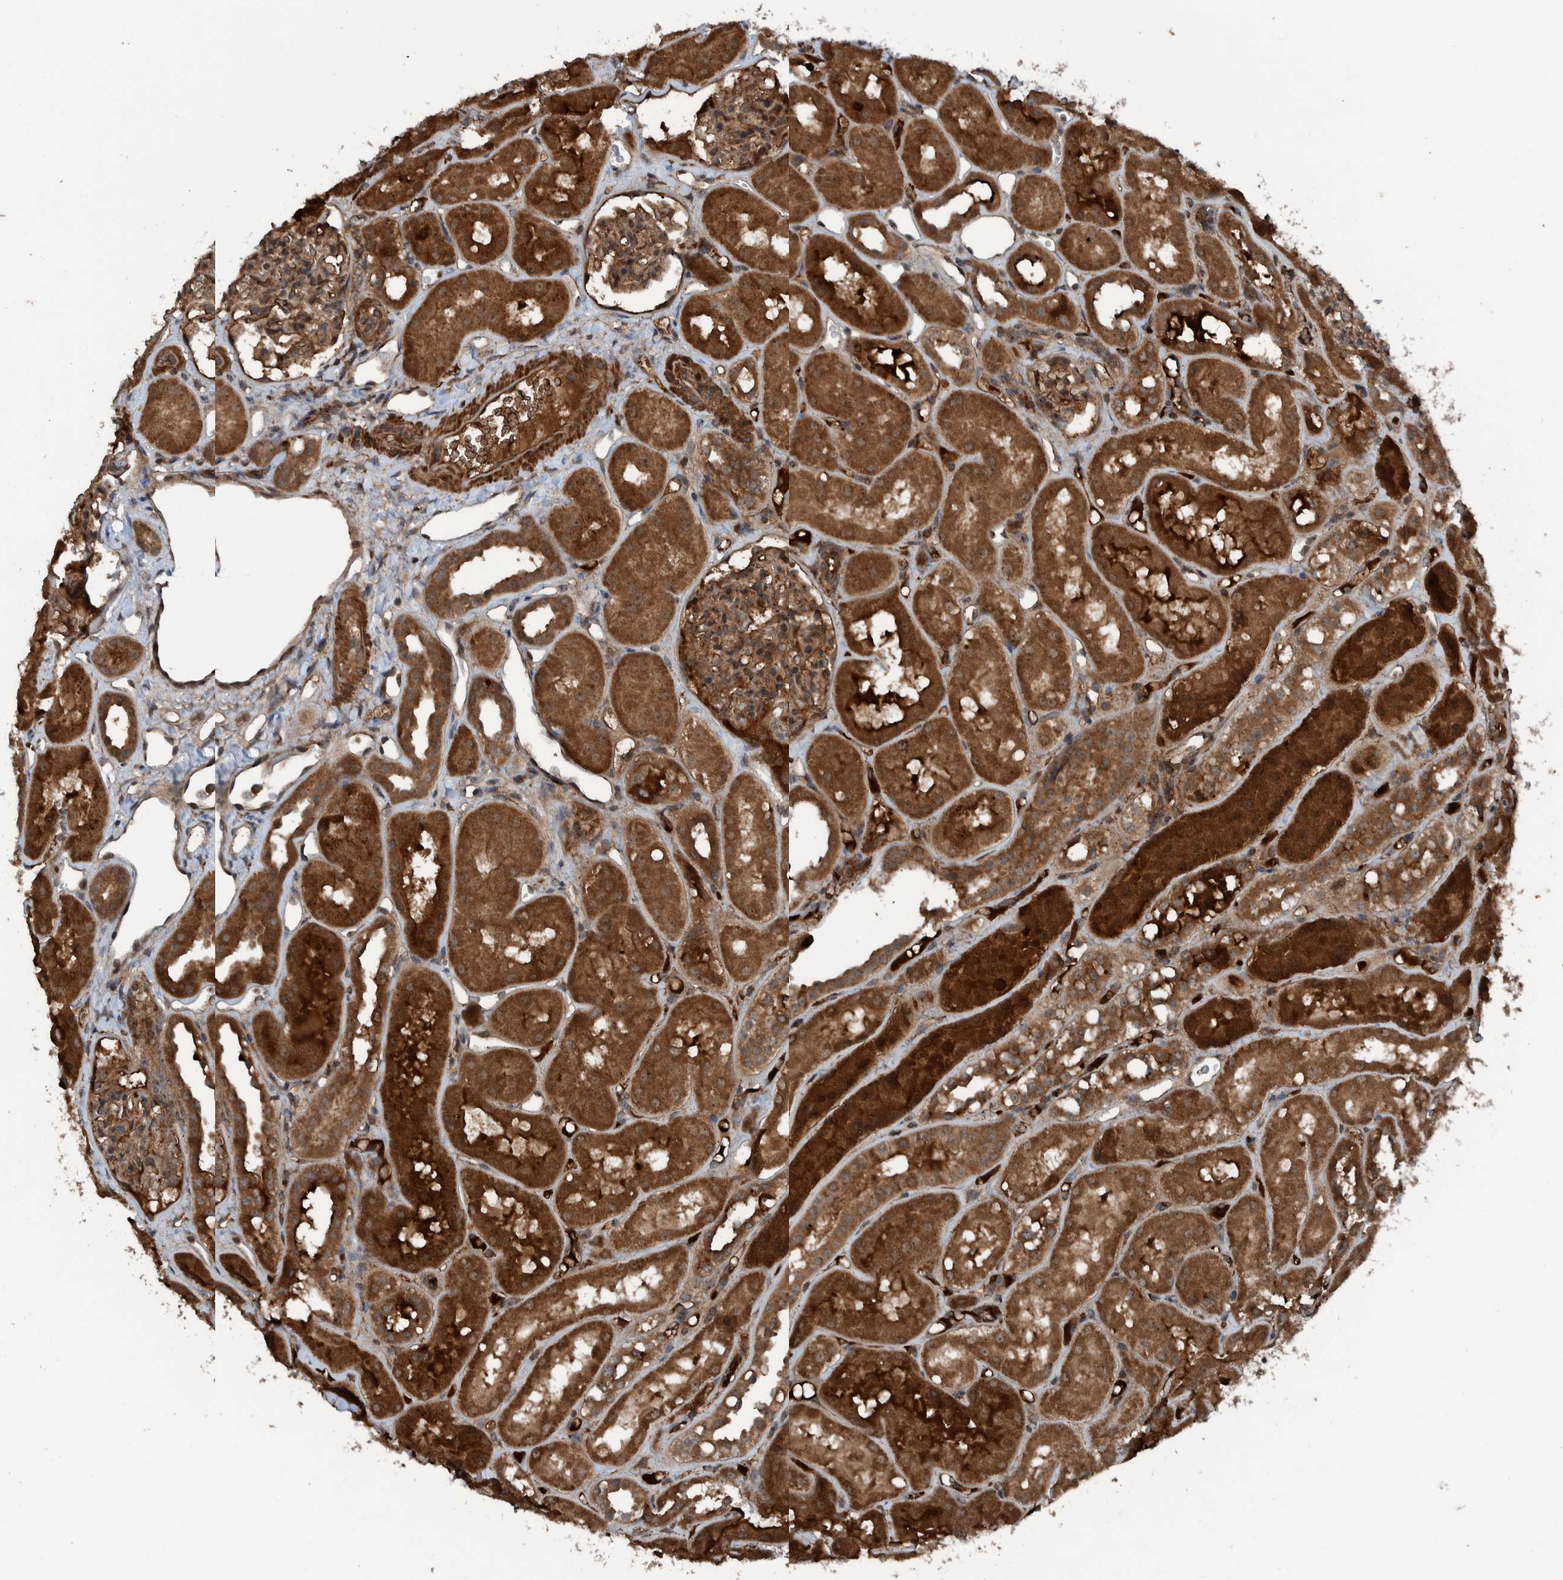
{"staining": {"intensity": "moderate", "quantity": ">75%", "location": "cytoplasmic/membranous"}, "tissue": "kidney", "cell_type": "Cells in glomeruli", "image_type": "normal", "snomed": [{"axis": "morphology", "description": "Normal tissue, NOS"}, {"axis": "topography", "description": "Kidney"}], "caption": "Immunohistochemistry (IHC) staining of benign kidney, which demonstrates medium levels of moderate cytoplasmic/membranous staining in approximately >75% of cells in glomeruli indicating moderate cytoplasmic/membranous protein expression. The staining was performed using DAB (3,3'-diaminobenzidine) (brown) for protein detection and nuclei were counterstained in hematoxylin (blue).", "gene": "CUEDC1", "patient": {"sex": "male", "age": 16}}